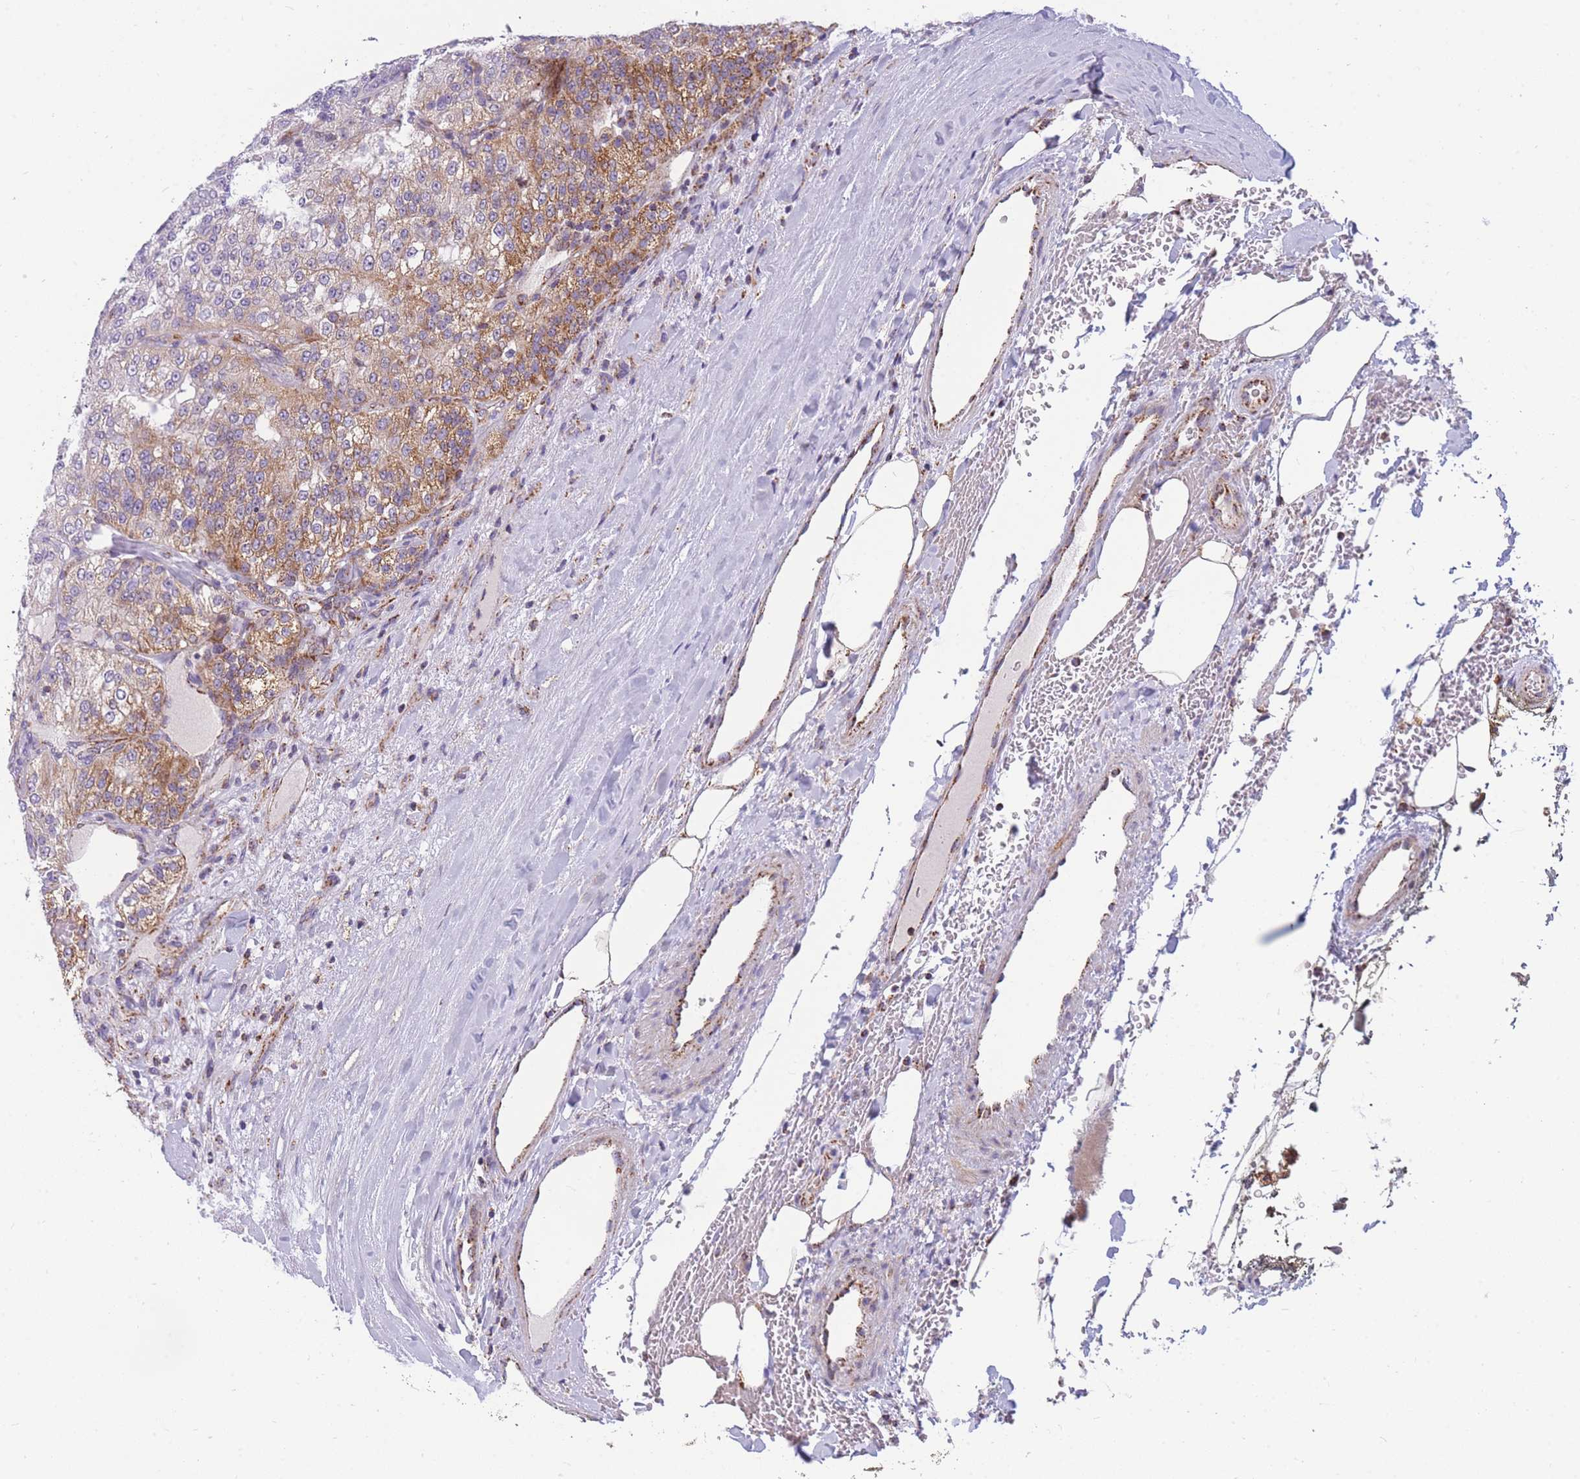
{"staining": {"intensity": "moderate", "quantity": "25%-75%", "location": "cytoplasmic/membranous"}, "tissue": "renal cancer", "cell_type": "Tumor cells", "image_type": "cancer", "snomed": [{"axis": "morphology", "description": "Adenocarcinoma, NOS"}, {"axis": "topography", "description": "Kidney"}], "caption": "Renal cancer (adenocarcinoma) was stained to show a protein in brown. There is medium levels of moderate cytoplasmic/membranous staining in about 25%-75% of tumor cells. (IHC, brightfield microscopy, high magnification).", "gene": "DDX49", "patient": {"sex": "female", "age": 63}}